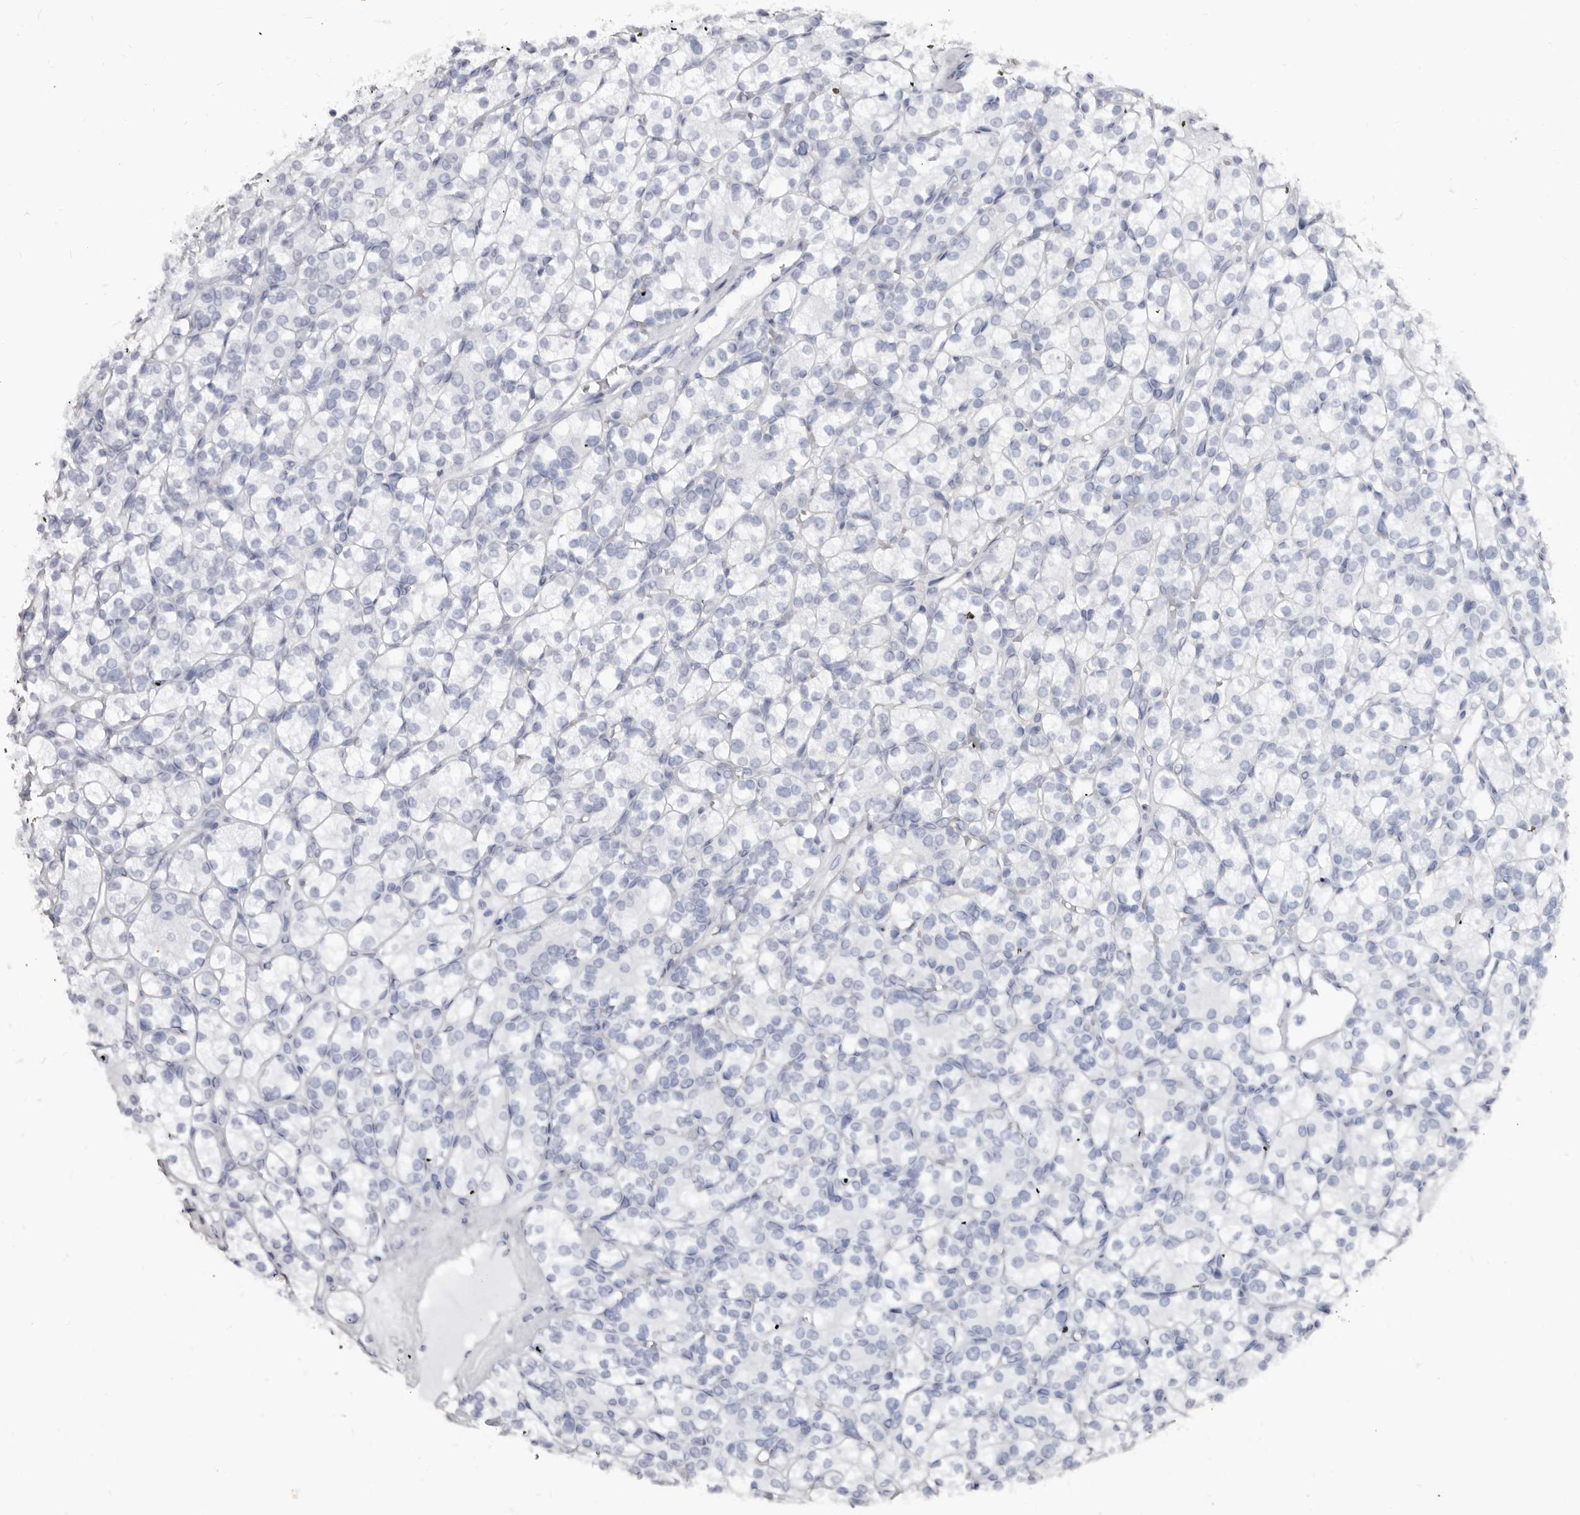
{"staining": {"intensity": "negative", "quantity": "none", "location": "none"}, "tissue": "renal cancer", "cell_type": "Tumor cells", "image_type": "cancer", "snomed": [{"axis": "morphology", "description": "Adenocarcinoma, NOS"}, {"axis": "topography", "description": "Kidney"}], "caption": "Adenocarcinoma (renal) was stained to show a protein in brown. There is no significant positivity in tumor cells. The staining is performed using DAB brown chromogen with nuclei counter-stained in using hematoxylin.", "gene": "KHDRBS2", "patient": {"sex": "male", "age": 77}}